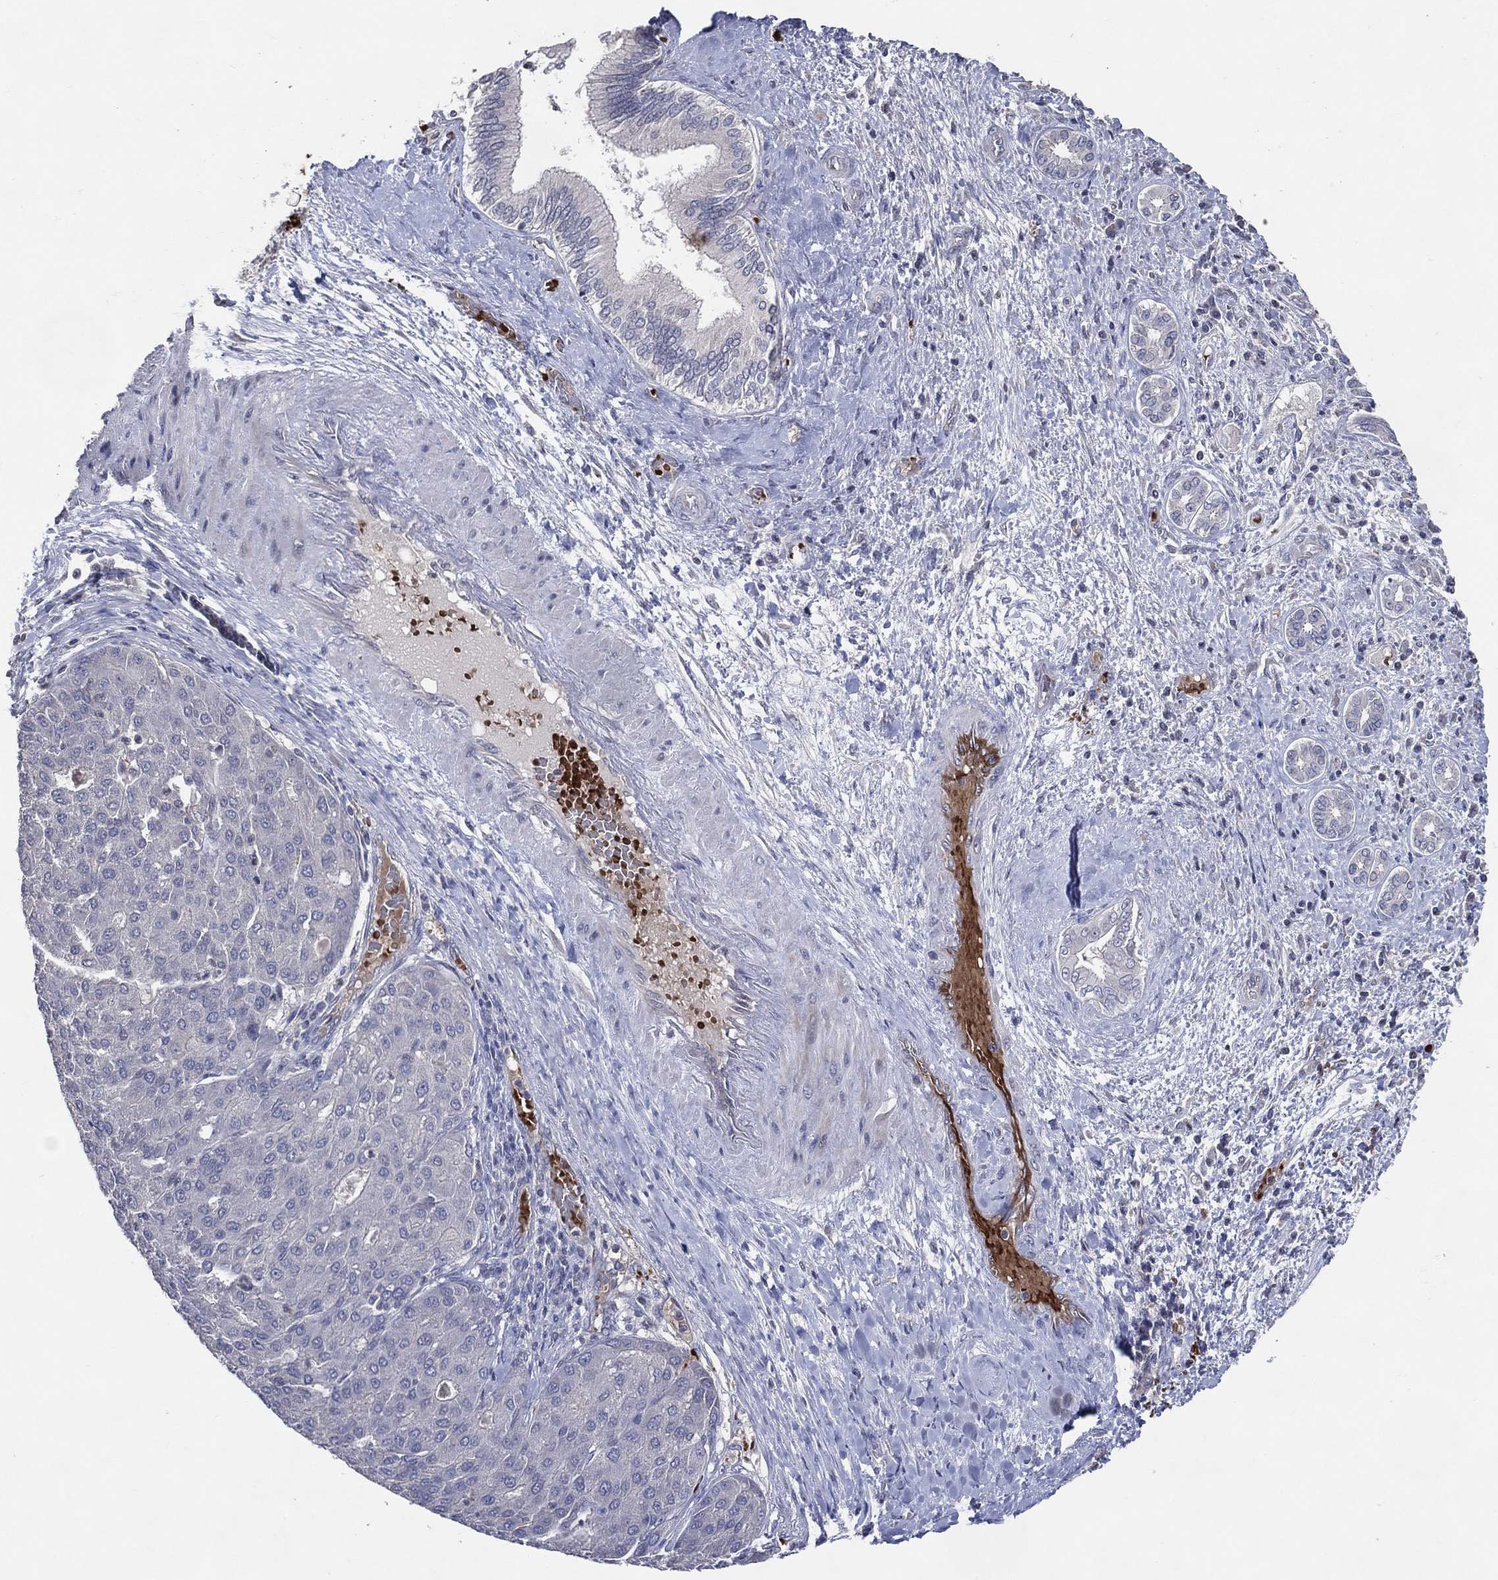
{"staining": {"intensity": "negative", "quantity": "none", "location": "none"}, "tissue": "liver cancer", "cell_type": "Tumor cells", "image_type": "cancer", "snomed": [{"axis": "morphology", "description": "Carcinoma, Hepatocellular, NOS"}, {"axis": "topography", "description": "Liver"}], "caption": "This is an immunohistochemistry micrograph of human hepatocellular carcinoma (liver). There is no positivity in tumor cells.", "gene": "DNAH7", "patient": {"sex": "male", "age": 65}}